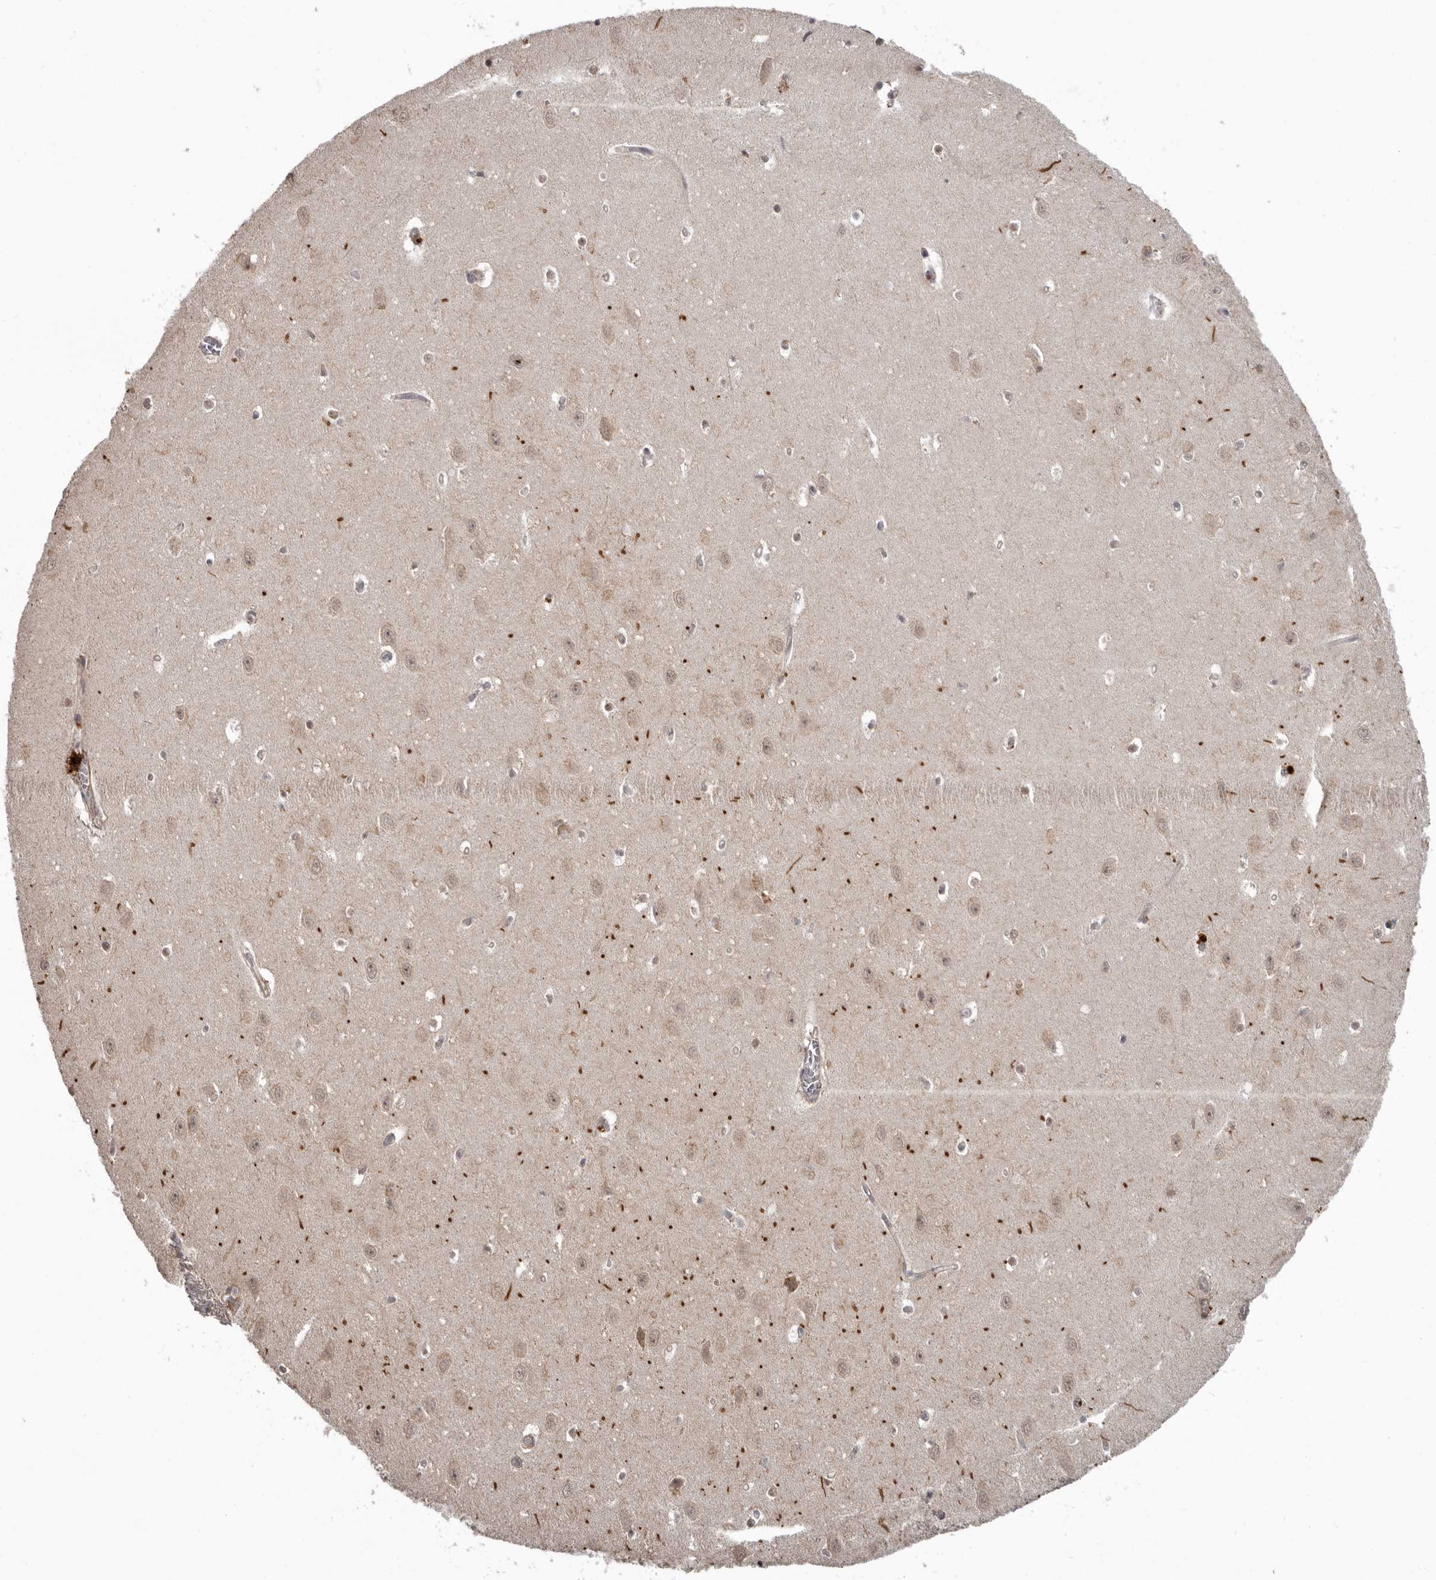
{"staining": {"intensity": "weak", "quantity": "<25%", "location": "cytoplasmic/membranous"}, "tissue": "hippocampus", "cell_type": "Glial cells", "image_type": "normal", "snomed": [{"axis": "morphology", "description": "Normal tissue, NOS"}, {"axis": "topography", "description": "Hippocampus"}], "caption": "The histopathology image shows no significant positivity in glial cells of hippocampus.", "gene": "FGFR4", "patient": {"sex": "female", "age": 64}}